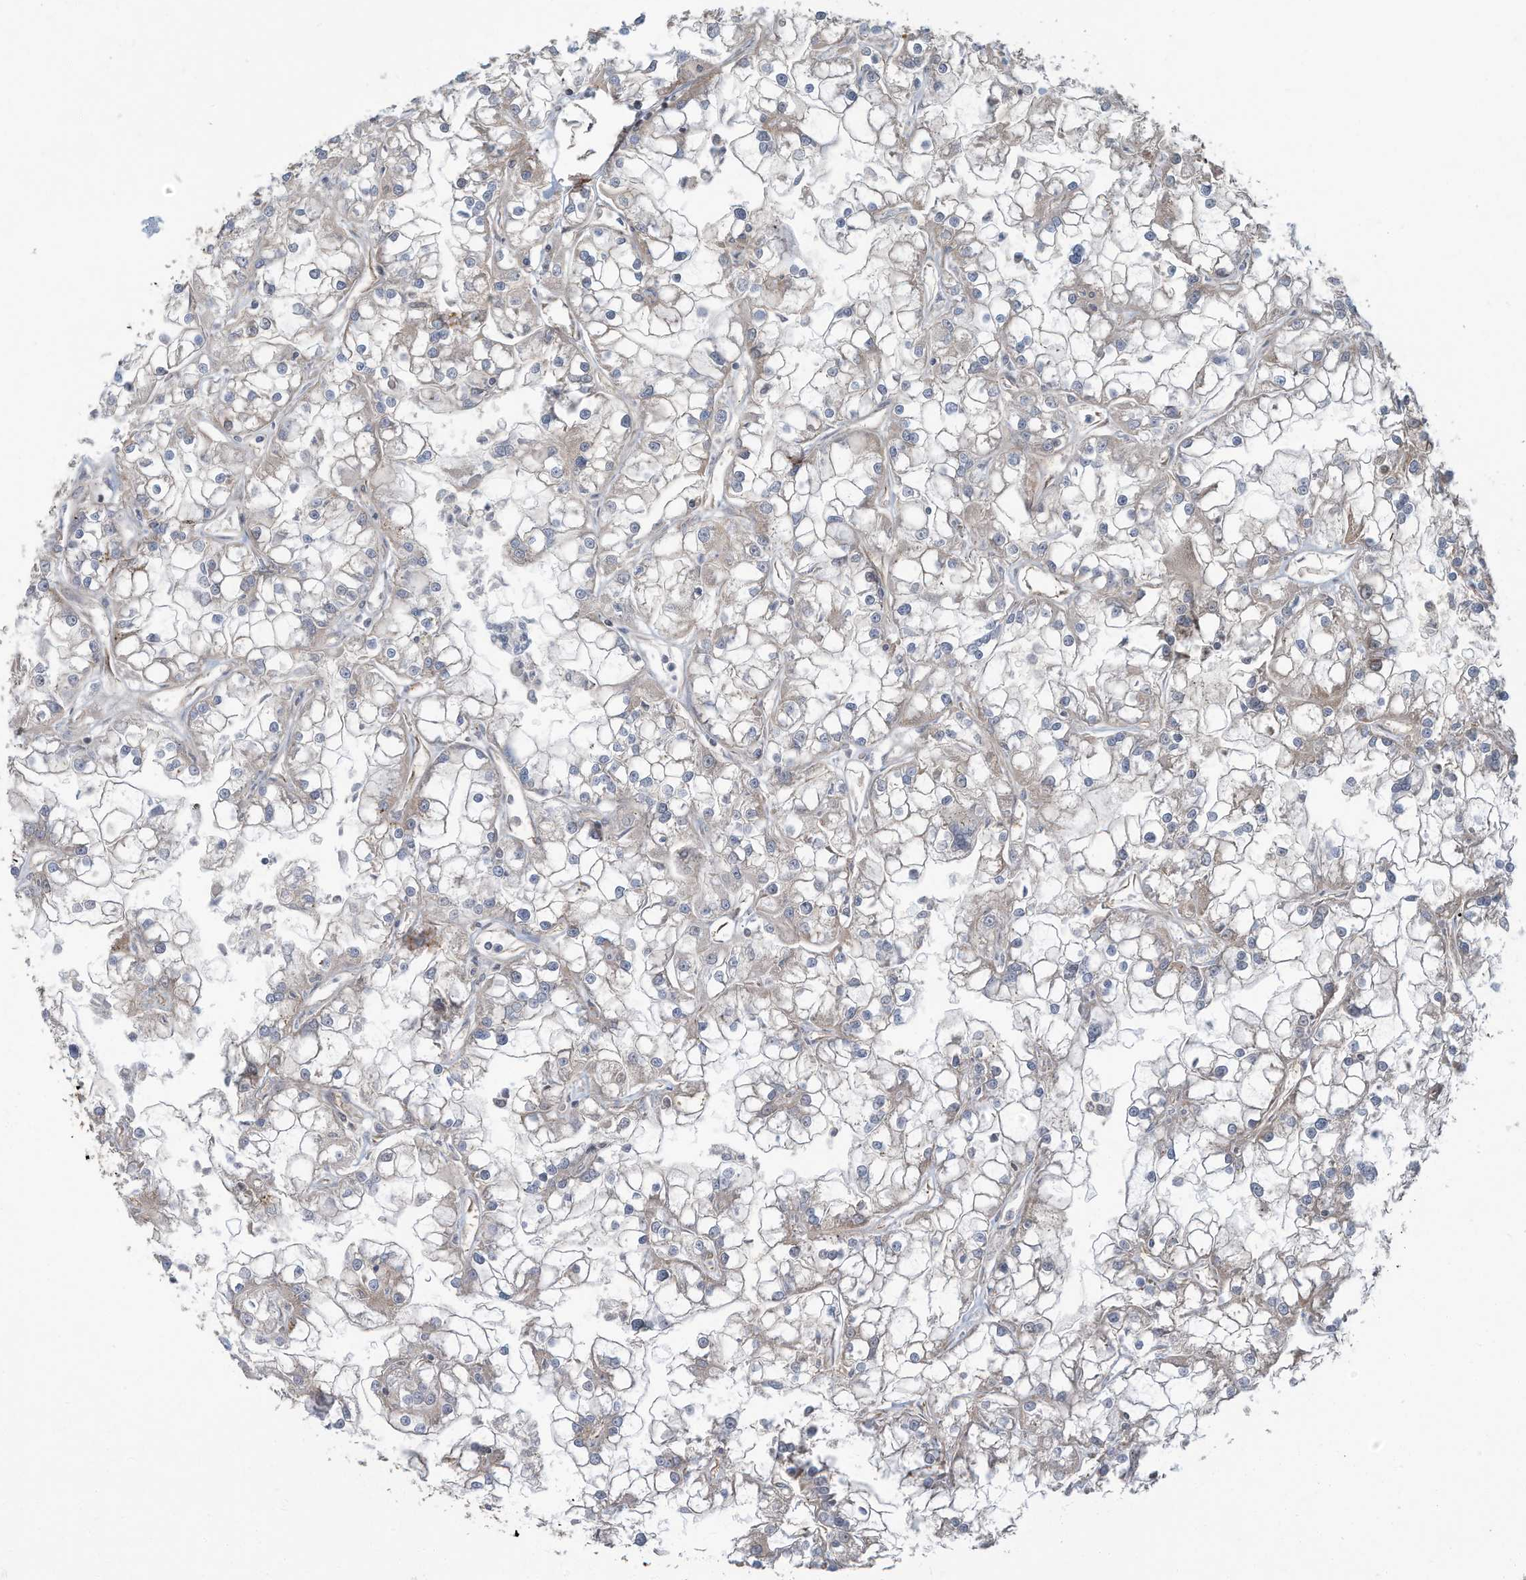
{"staining": {"intensity": "weak", "quantity": "<25%", "location": "cytoplasmic/membranous"}, "tissue": "renal cancer", "cell_type": "Tumor cells", "image_type": "cancer", "snomed": [{"axis": "morphology", "description": "Adenocarcinoma, NOS"}, {"axis": "topography", "description": "Kidney"}], "caption": "DAB (3,3'-diaminobenzidine) immunohistochemical staining of renal cancer exhibits no significant expression in tumor cells. Nuclei are stained in blue.", "gene": "ERI2", "patient": {"sex": "female", "age": 52}}